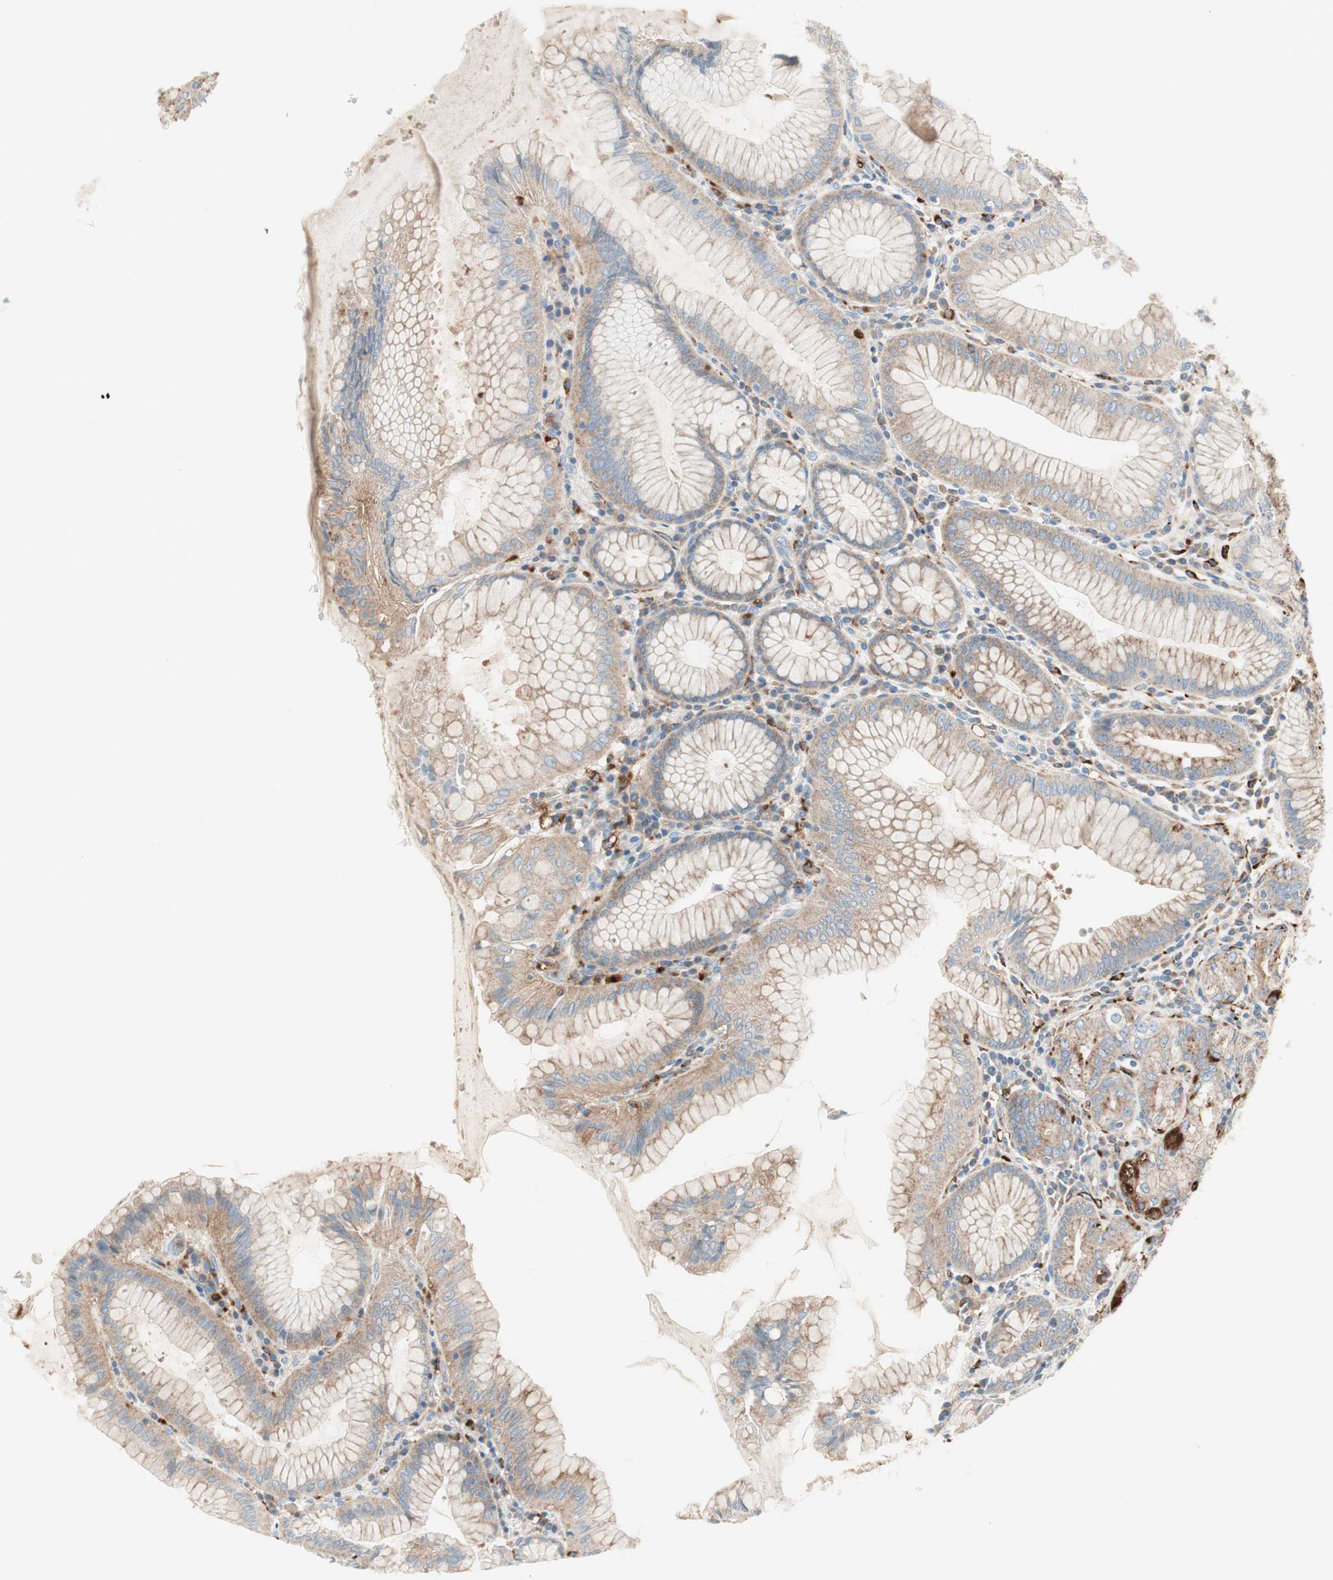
{"staining": {"intensity": "moderate", "quantity": ">75%", "location": "cytoplasmic/membranous"}, "tissue": "stomach", "cell_type": "Glandular cells", "image_type": "normal", "snomed": [{"axis": "morphology", "description": "Normal tissue, NOS"}, {"axis": "topography", "description": "Stomach, lower"}], "caption": "This image demonstrates IHC staining of benign human stomach, with medium moderate cytoplasmic/membranous positivity in about >75% of glandular cells.", "gene": "ATP6V1G1", "patient": {"sex": "female", "age": 76}}